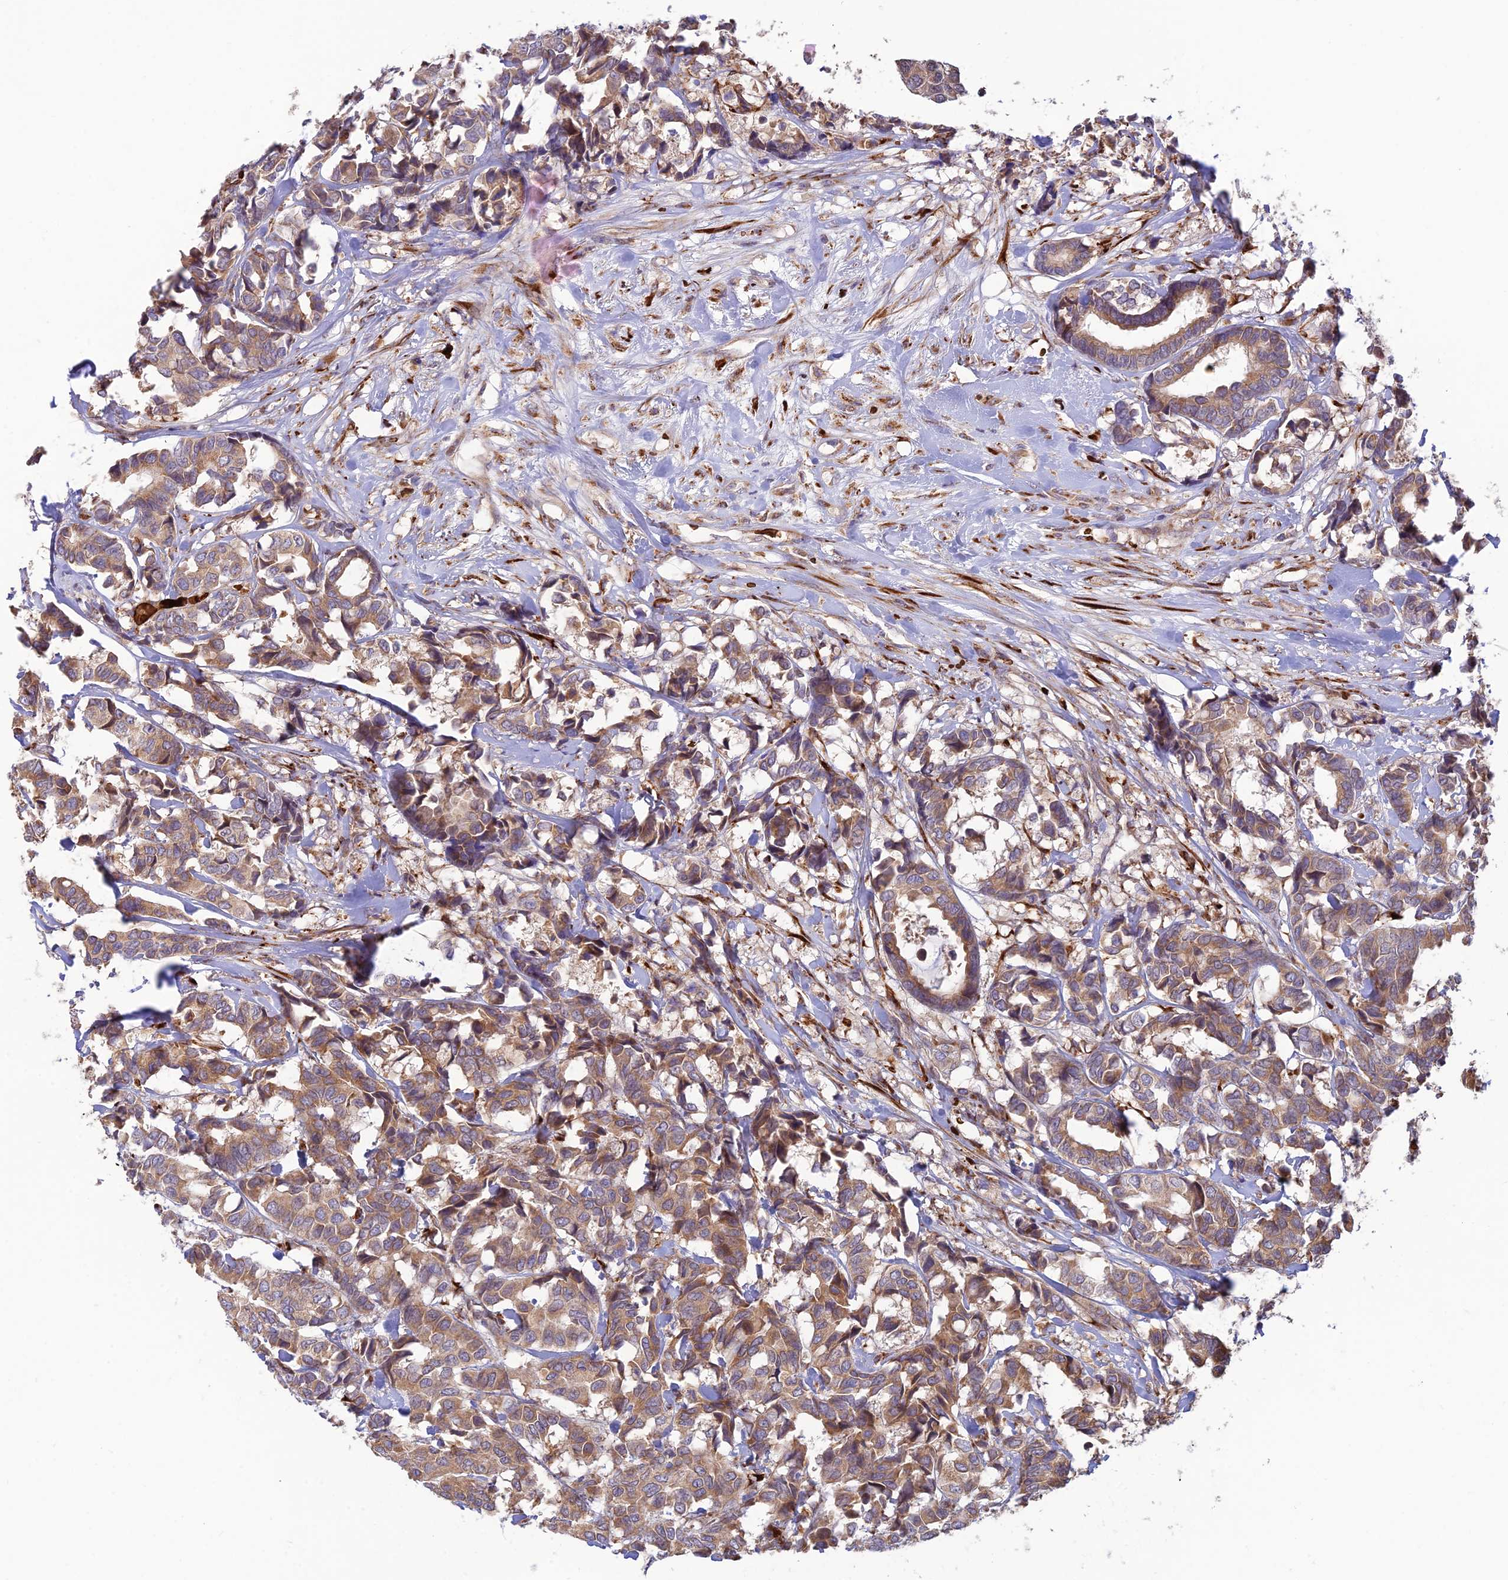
{"staining": {"intensity": "weak", "quantity": ">75%", "location": "cytoplasmic/membranous"}, "tissue": "breast cancer", "cell_type": "Tumor cells", "image_type": "cancer", "snomed": [{"axis": "morphology", "description": "Normal tissue, NOS"}, {"axis": "morphology", "description": "Duct carcinoma"}, {"axis": "topography", "description": "Breast"}], "caption": "Immunohistochemistry (IHC) (DAB (3,3'-diaminobenzidine)) staining of human intraductal carcinoma (breast) exhibits weak cytoplasmic/membranous protein staining in about >75% of tumor cells.", "gene": "UFSP2", "patient": {"sex": "female", "age": 87}}